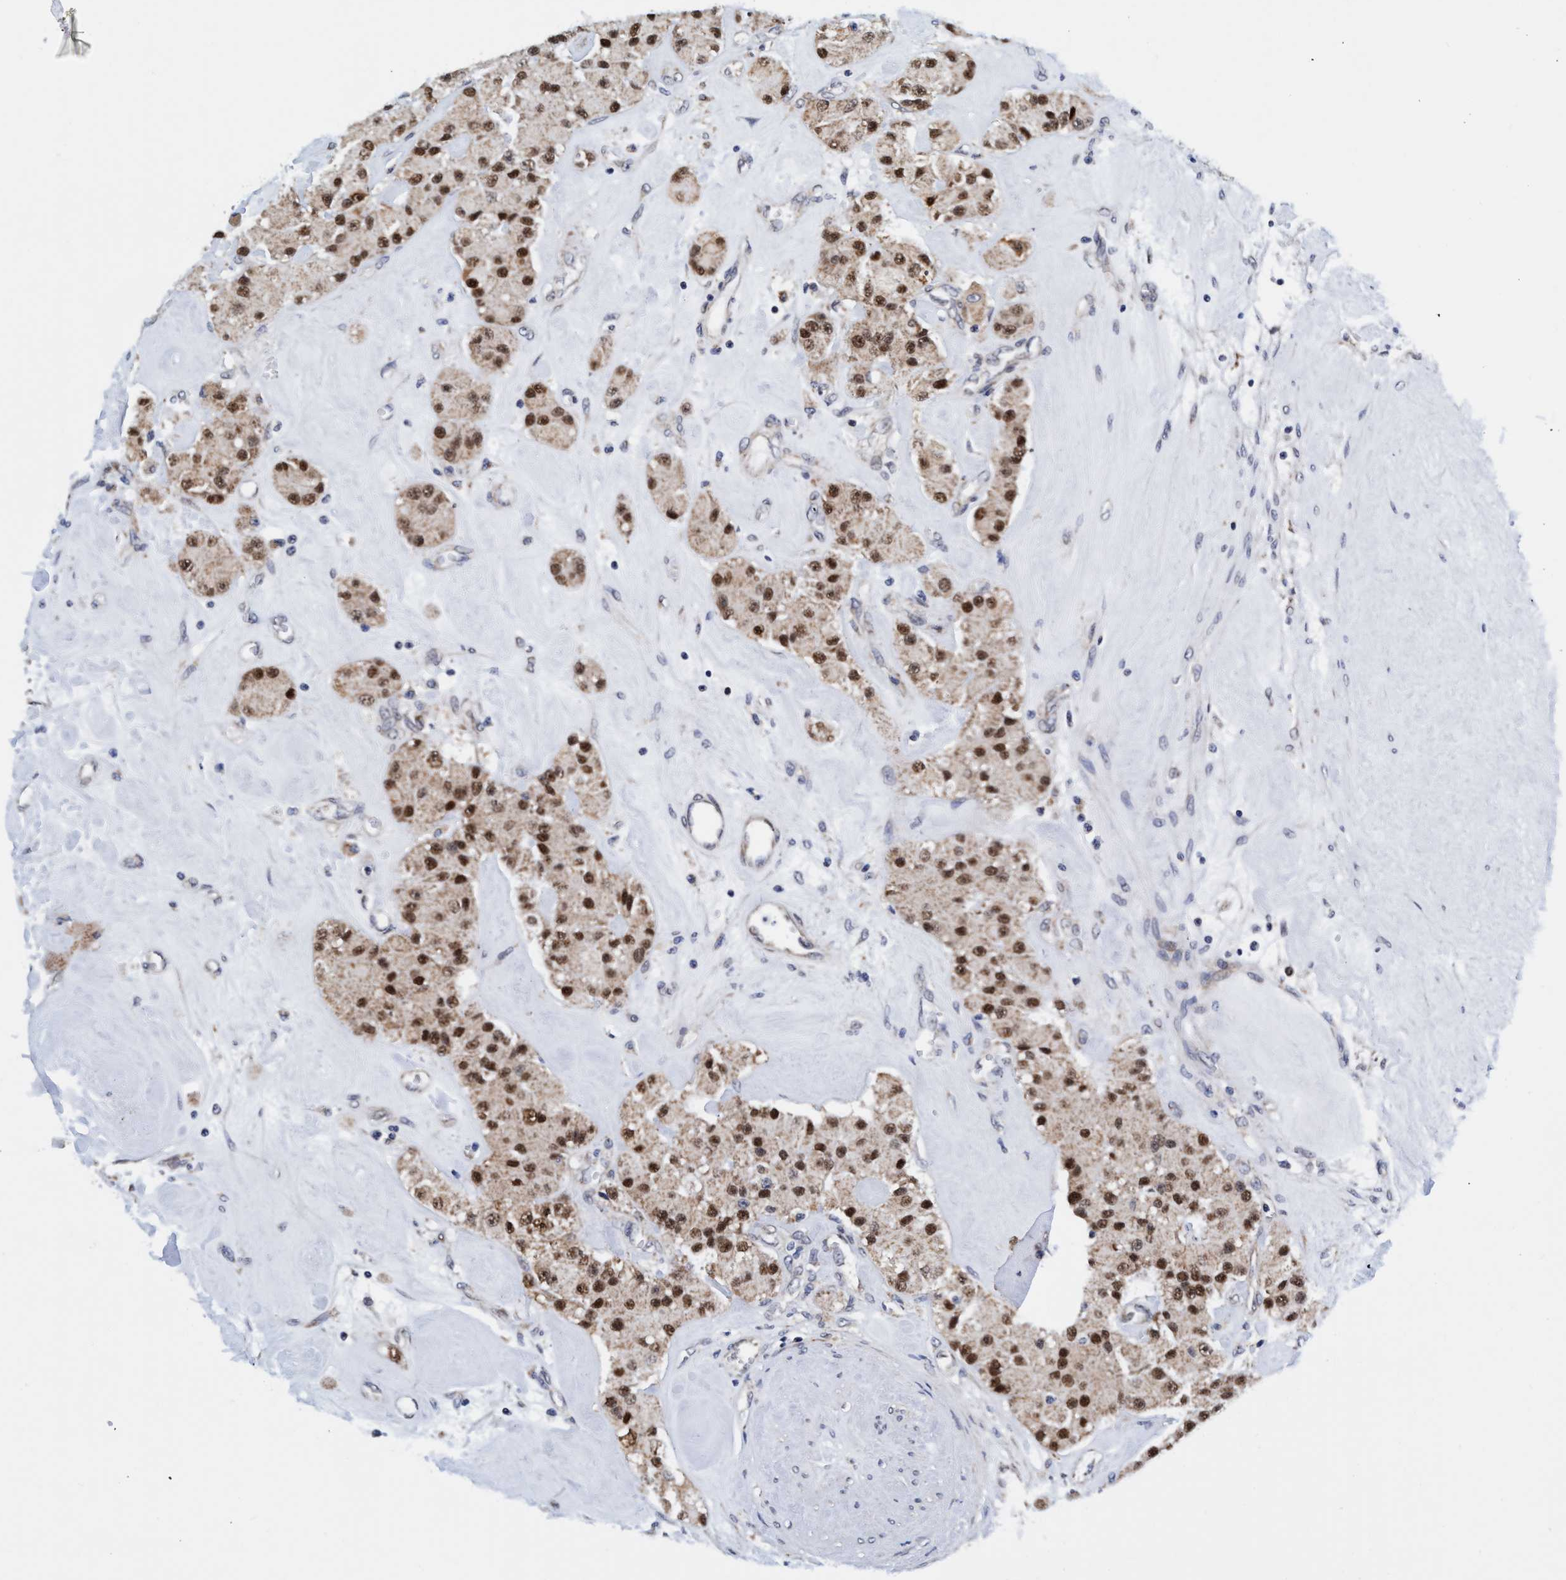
{"staining": {"intensity": "strong", "quantity": ">75%", "location": "nuclear"}, "tissue": "carcinoid", "cell_type": "Tumor cells", "image_type": "cancer", "snomed": [{"axis": "morphology", "description": "Carcinoid, malignant, NOS"}, {"axis": "topography", "description": "Pancreas"}], "caption": "Immunohistochemistry of carcinoid exhibits high levels of strong nuclear staining in about >75% of tumor cells.", "gene": "AGAP2", "patient": {"sex": "male", "age": 41}}